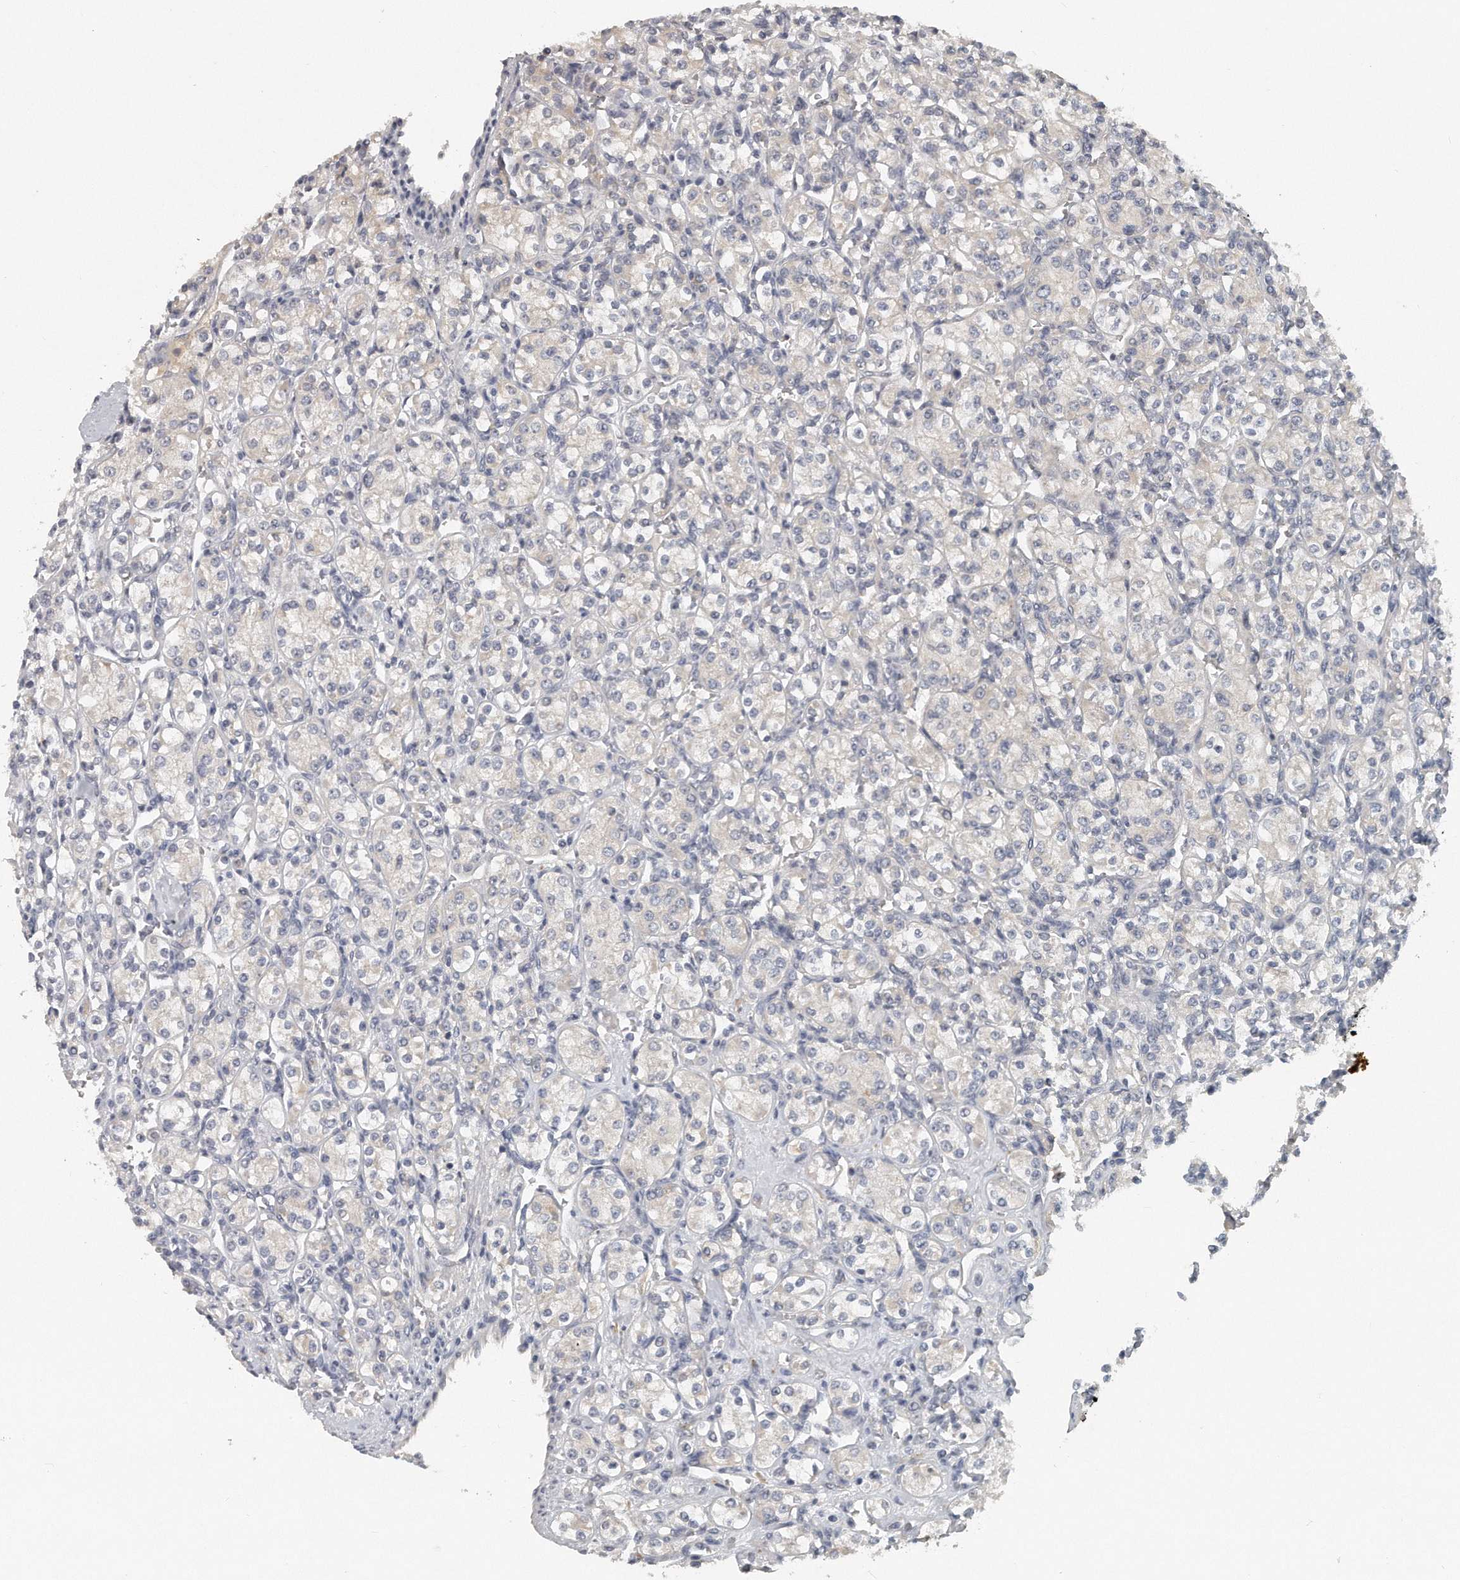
{"staining": {"intensity": "negative", "quantity": "none", "location": "none"}, "tissue": "renal cancer", "cell_type": "Tumor cells", "image_type": "cancer", "snomed": [{"axis": "morphology", "description": "Adenocarcinoma, NOS"}, {"axis": "topography", "description": "Kidney"}], "caption": "Immunohistochemistry histopathology image of neoplastic tissue: human renal cancer (adenocarcinoma) stained with DAB (3,3'-diaminobenzidine) demonstrates no significant protein expression in tumor cells. (Stains: DAB (3,3'-diaminobenzidine) immunohistochemistry with hematoxylin counter stain, Microscopy: brightfield microscopy at high magnification).", "gene": "TRAPPC14", "patient": {"sex": "male", "age": 77}}